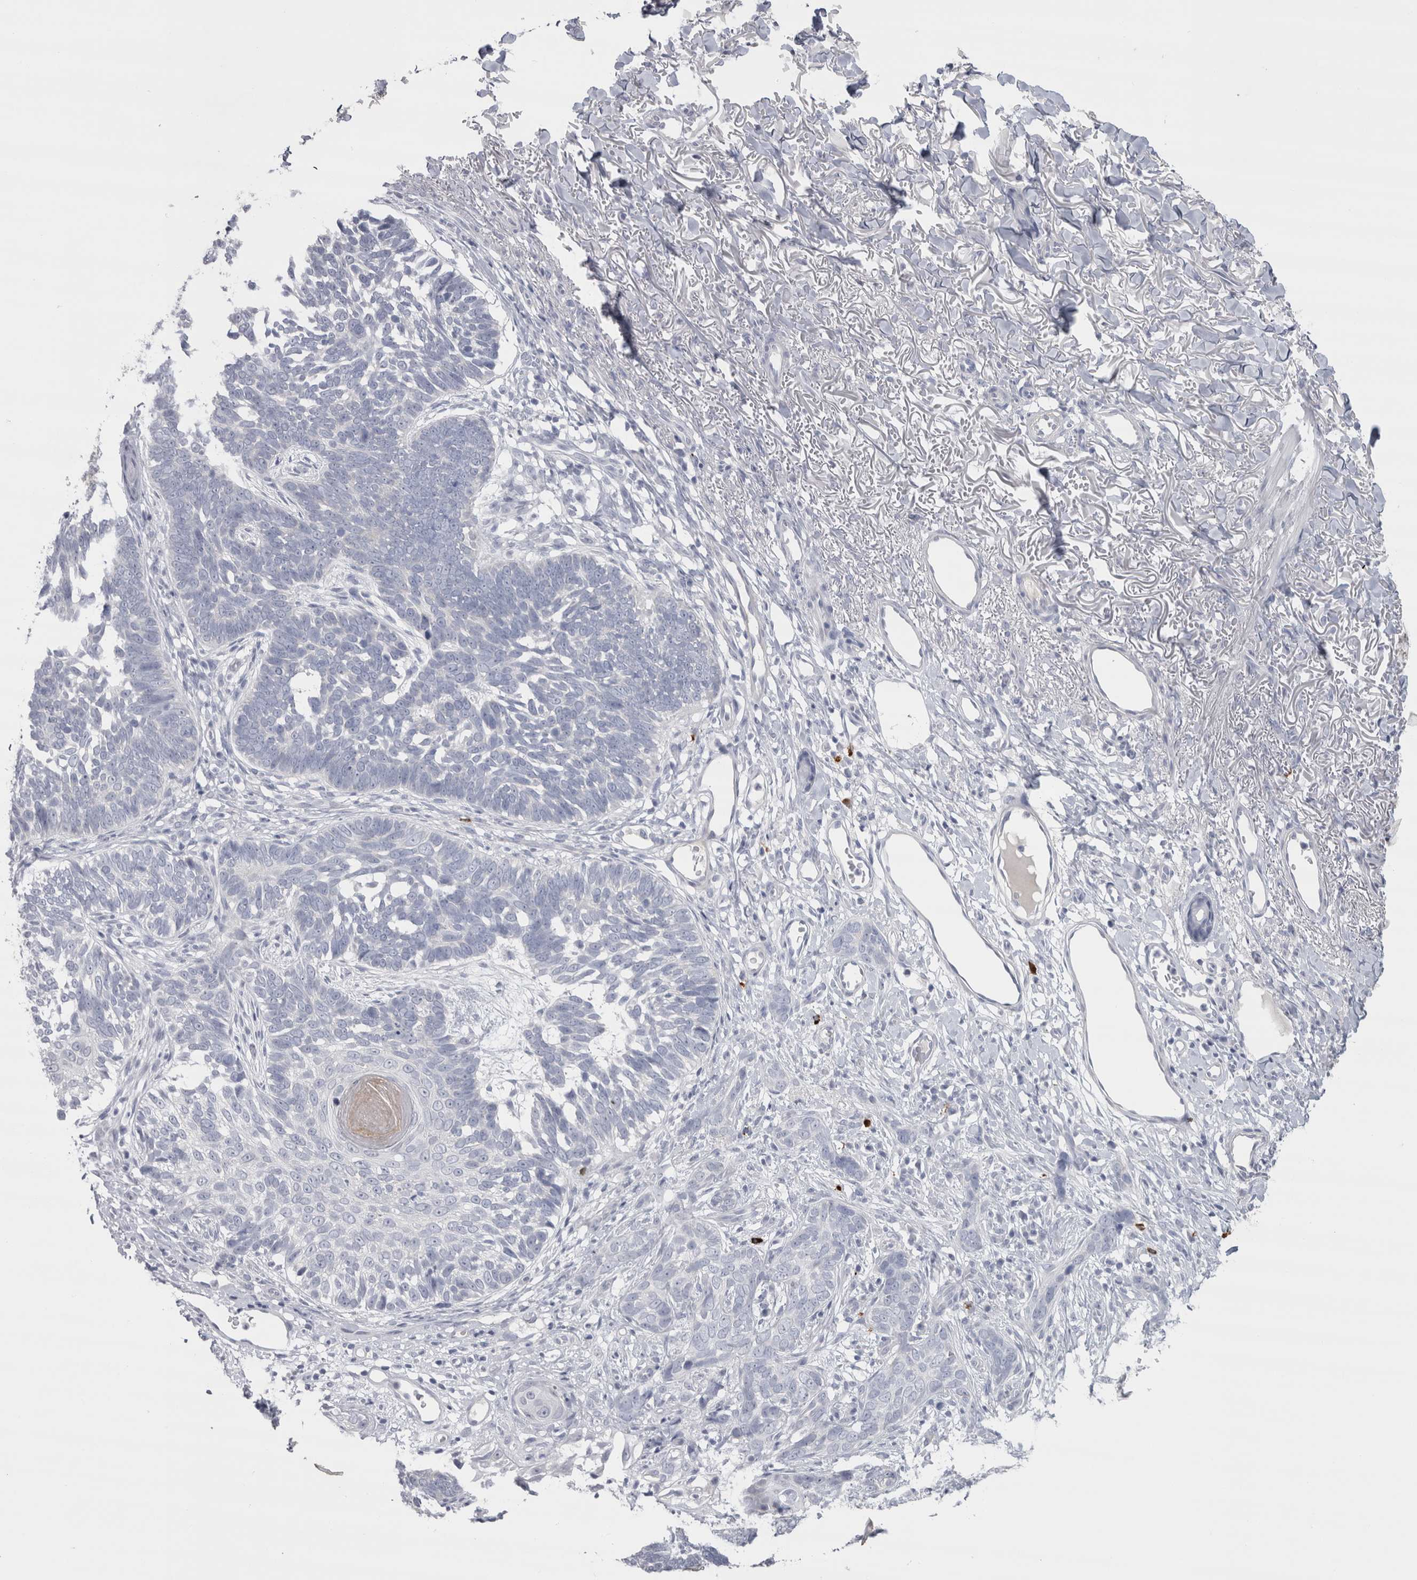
{"staining": {"intensity": "negative", "quantity": "none", "location": "none"}, "tissue": "skin cancer", "cell_type": "Tumor cells", "image_type": "cancer", "snomed": [{"axis": "morphology", "description": "Normal tissue, NOS"}, {"axis": "morphology", "description": "Basal cell carcinoma"}, {"axis": "topography", "description": "Skin"}], "caption": "There is no significant staining in tumor cells of skin cancer (basal cell carcinoma). (Stains: DAB IHC with hematoxylin counter stain, Microscopy: brightfield microscopy at high magnification).", "gene": "CDH17", "patient": {"sex": "male", "age": 77}}